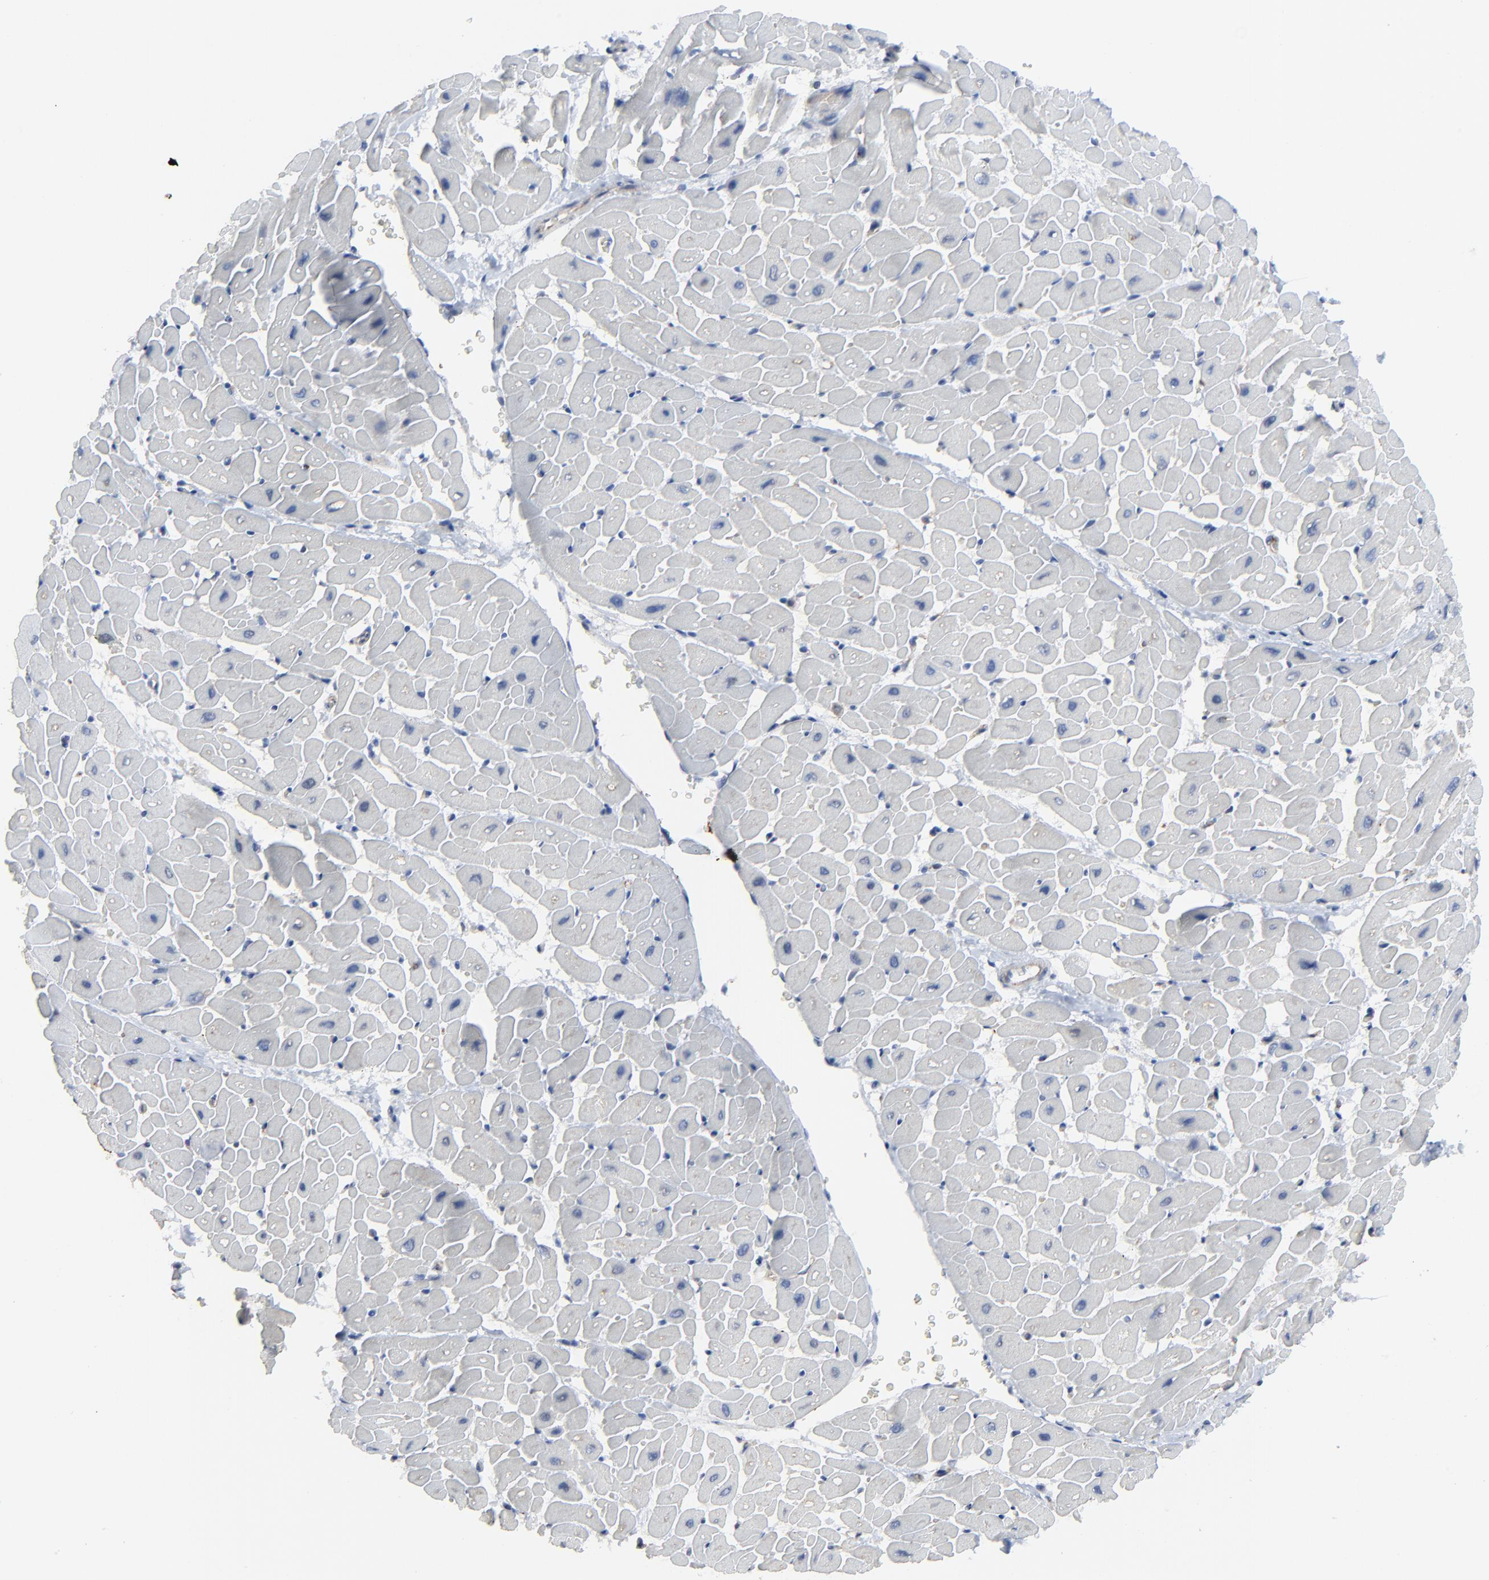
{"staining": {"intensity": "negative", "quantity": "none", "location": "none"}, "tissue": "heart muscle", "cell_type": "Cardiomyocytes", "image_type": "normal", "snomed": [{"axis": "morphology", "description": "Normal tissue, NOS"}, {"axis": "topography", "description": "Heart"}], "caption": "This is a histopathology image of IHC staining of unremarkable heart muscle, which shows no expression in cardiomyocytes.", "gene": "BIRC3", "patient": {"sex": "male", "age": 45}}